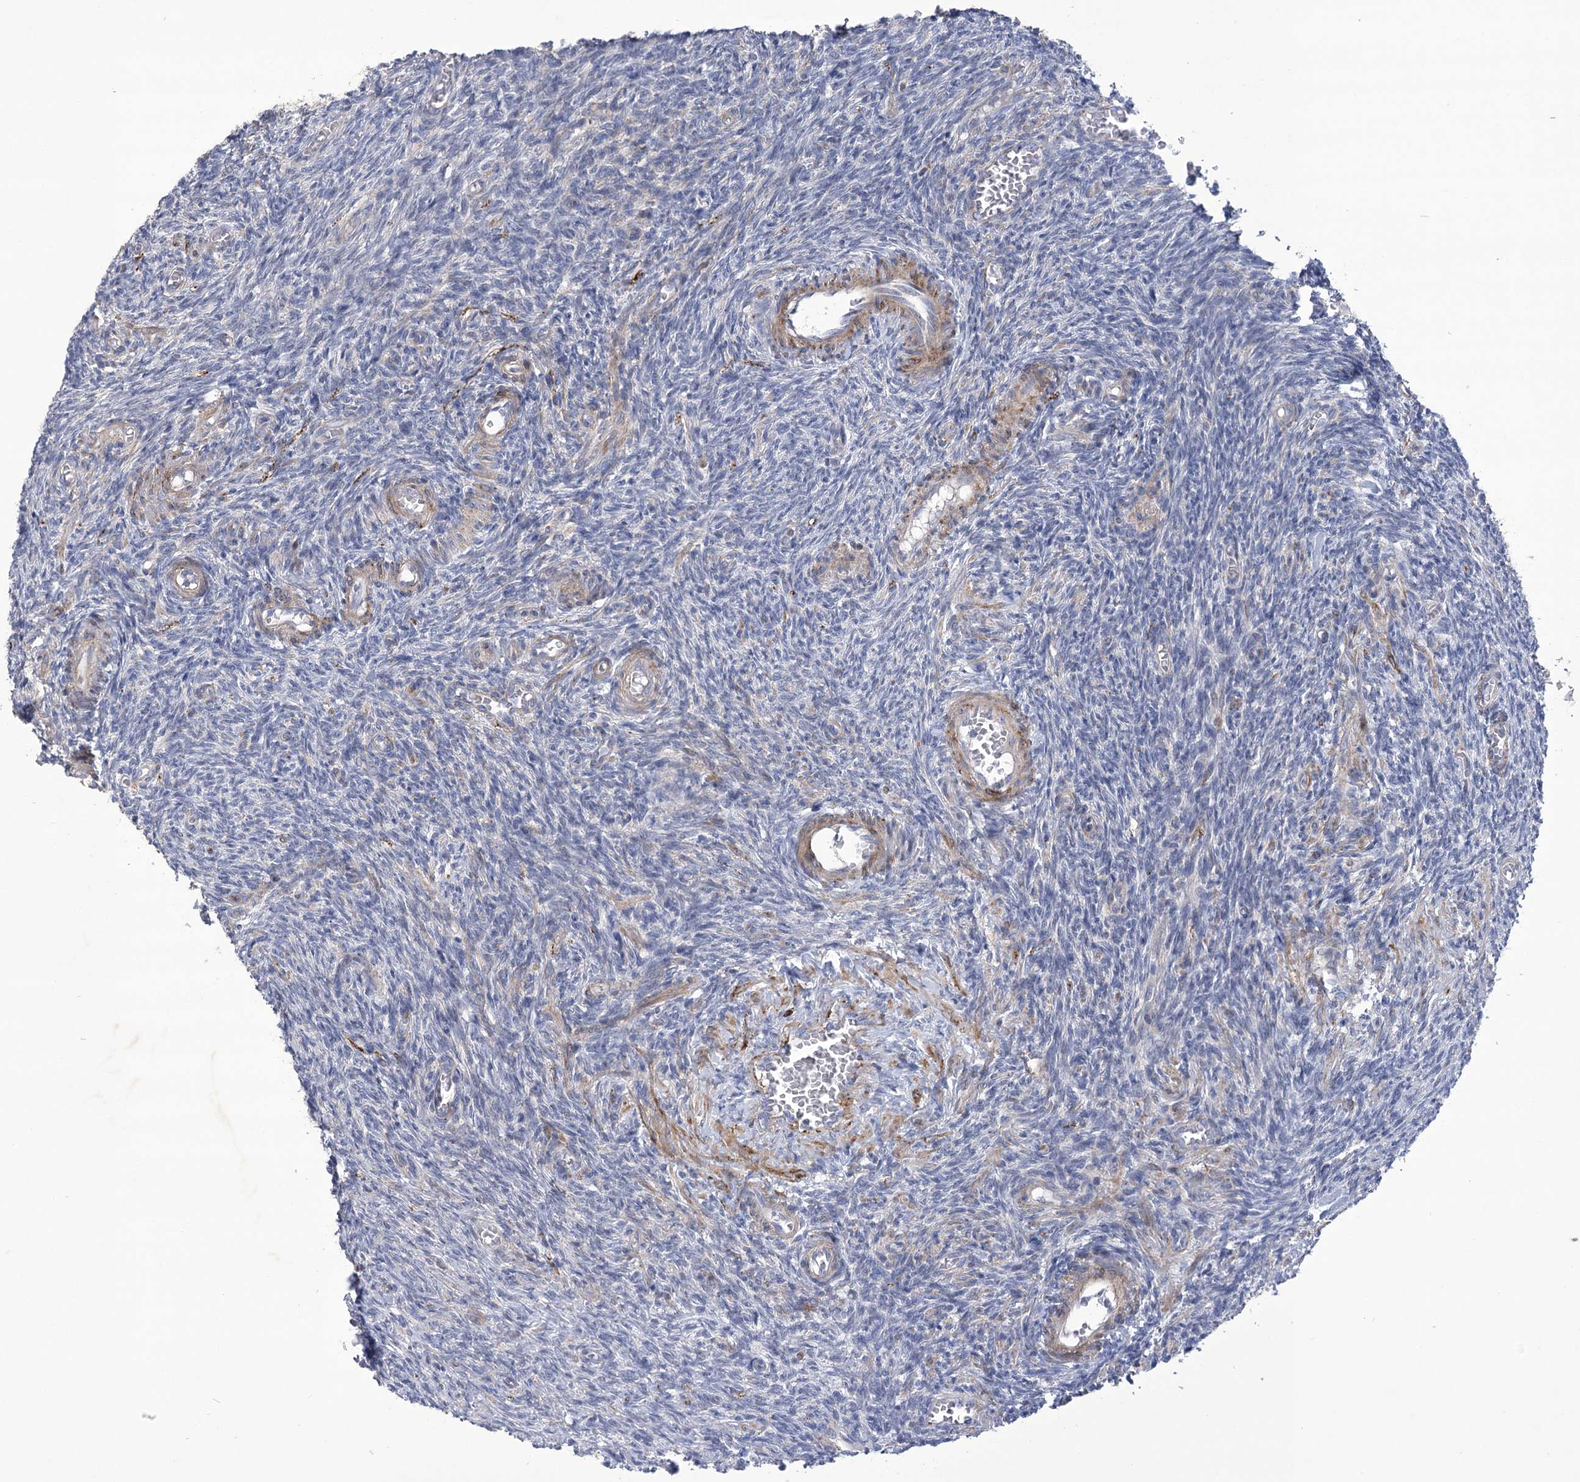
{"staining": {"intensity": "negative", "quantity": "none", "location": "none"}, "tissue": "ovary", "cell_type": "Follicle cells", "image_type": "normal", "snomed": [{"axis": "morphology", "description": "Normal tissue, NOS"}, {"axis": "topography", "description": "Ovary"}], "caption": "Human ovary stained for a protein using immunohistochemistry (IHC) demonstrates no expression in follicle cells.", "gene": "ANGPTL3", "patient": {"sex": "female", "age": 27}}